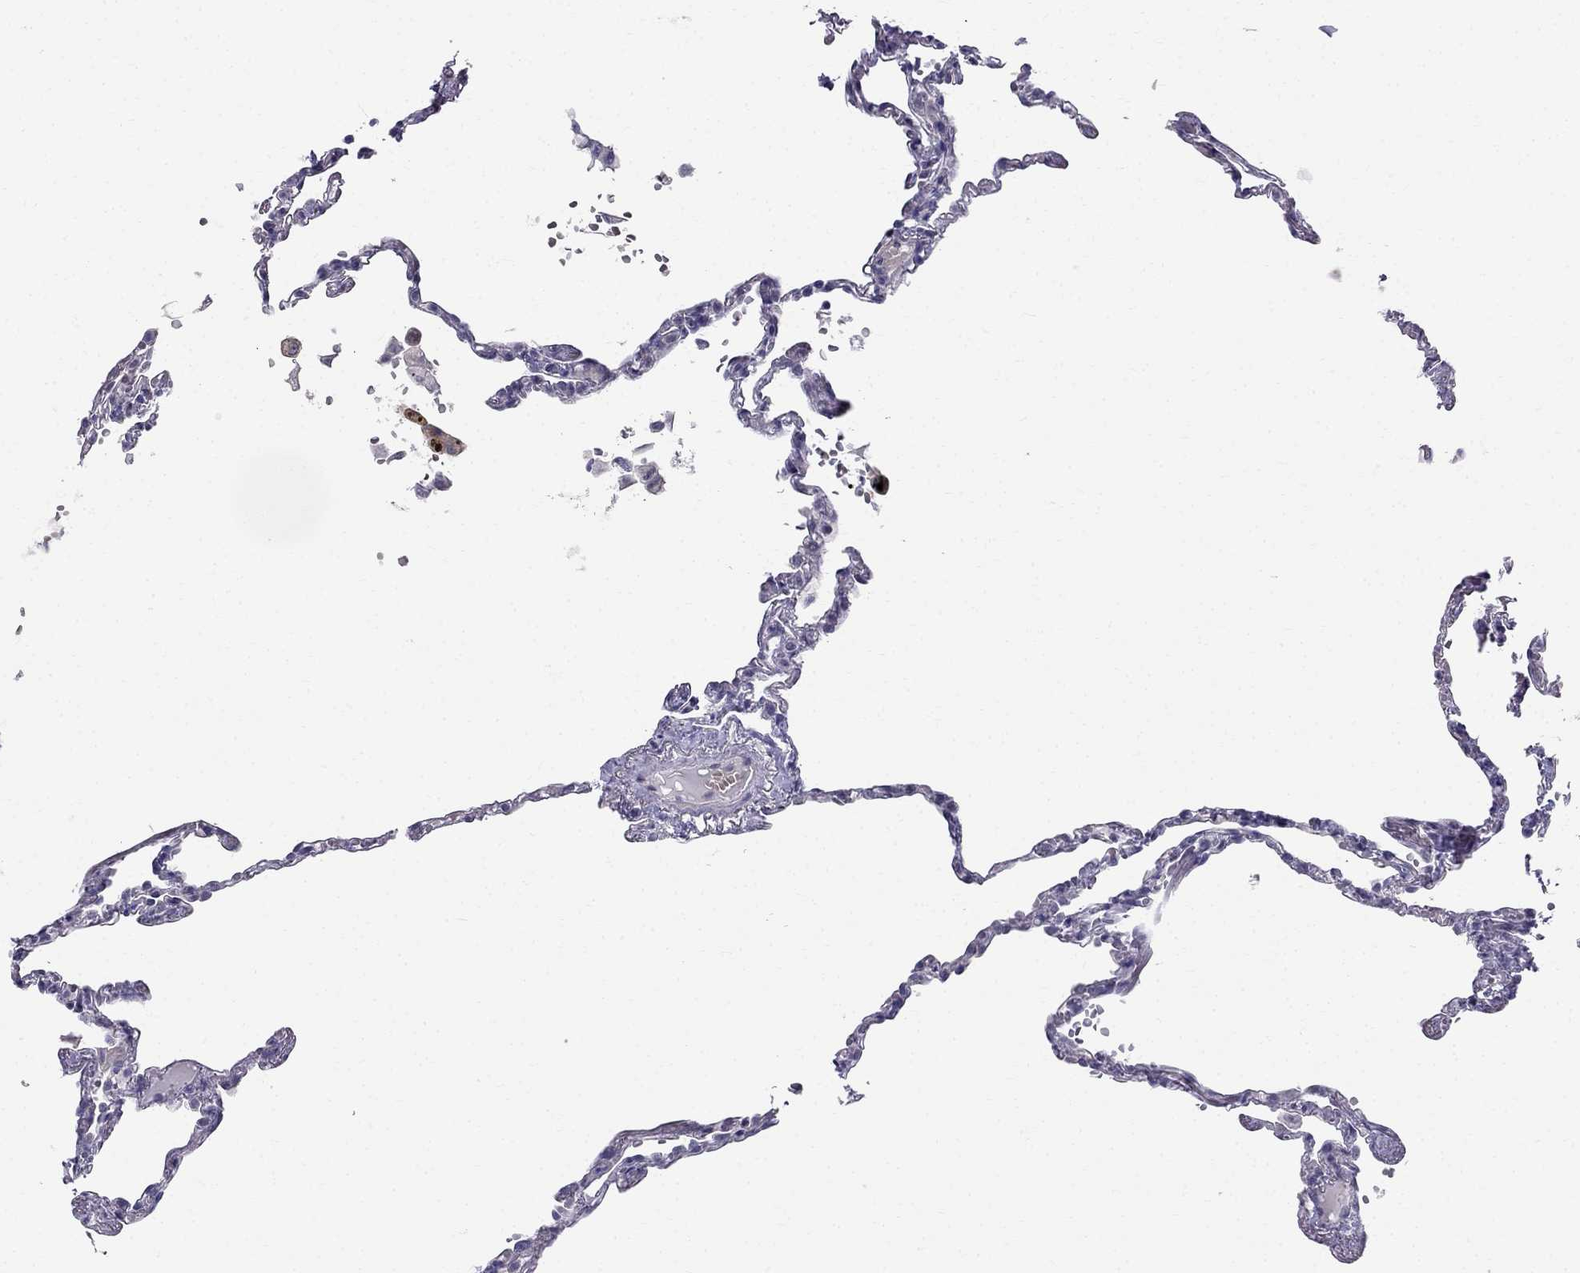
{"staining": {"intensity": "negative", "quantity": "none", "location": "none"}, "tissue": "lung", "cell_type": "Alveolar cells", "image_type": "normal", "snomed": [{"axis": "morphology", "description": "Normal tissue, NOS"}, {"axis": "topography", "description": "Lung"}], "caption": "A high-resolution photomicrograph shows immunohistochemistry (IHC) staining of normal lung, which demonstrates no significant expression in alveolar cells.", "gene": "BAG5", "patient": {"sex": "male", "age": 78}}